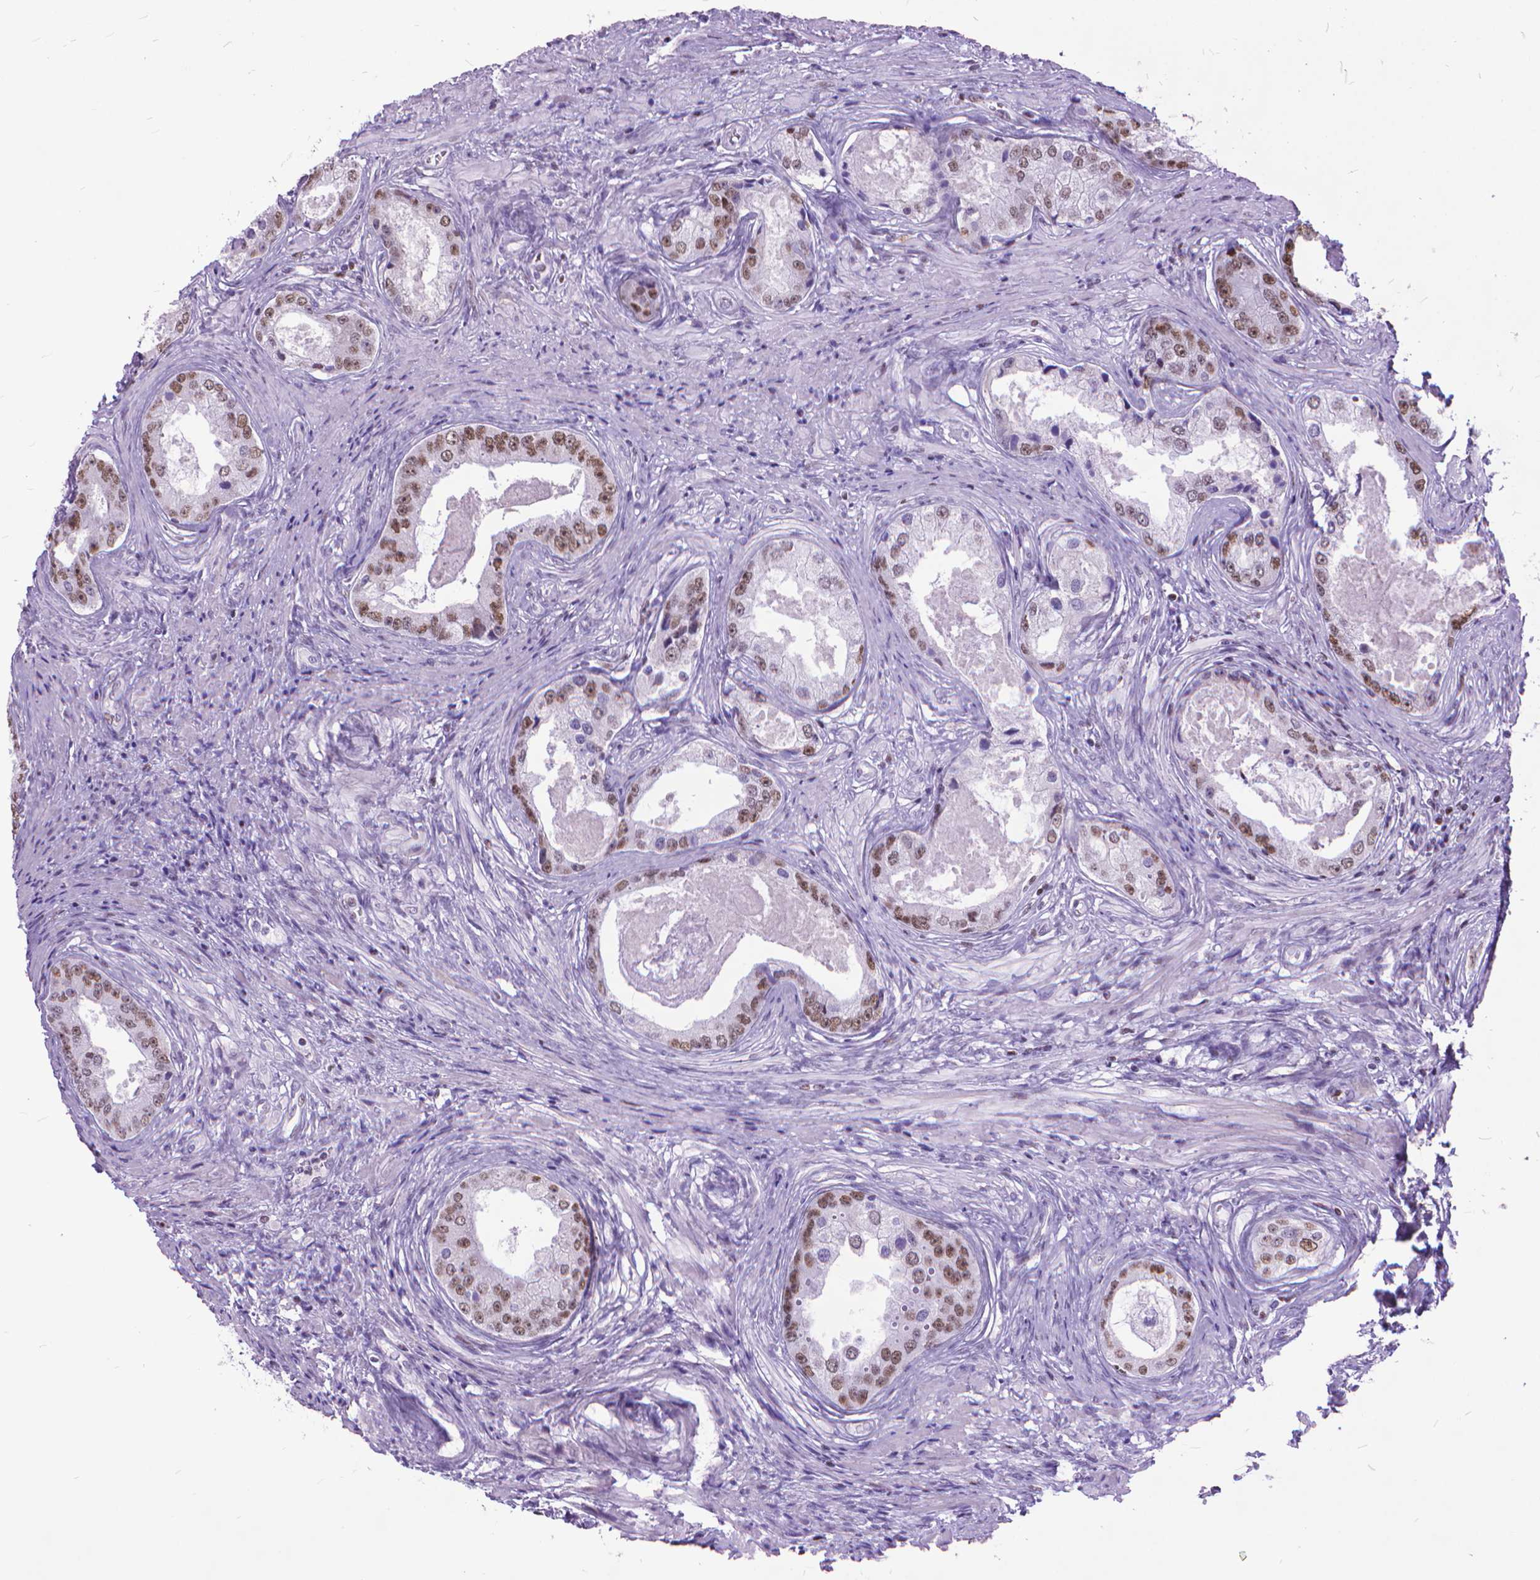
{"staining": {"intensity": "moderate", "quantity": "25%-75%", "location": "nuclear"}, "tissue": "prostate cancer", "cell_type": "Tumor cells", "image_type": "cancer", "snomed": [{"axis": "morphology", "description": "Adenocarcinoma, Low grade"}, {"axis": "topography", "description": "Prostate"}], "caption": "High-magnification brightfield microscopy of prostate low-grade adenocarcinoma stained with DAB (3,3'-diaminobenzidine) (brown) and counterstained with hematoxylin (blue). tumor cells exhibit moderate nuclear positivity is appreciated in approximately25%-75% of cells.", "gene": "POLE4", "patient": {"sex": "male", "age": 68}}